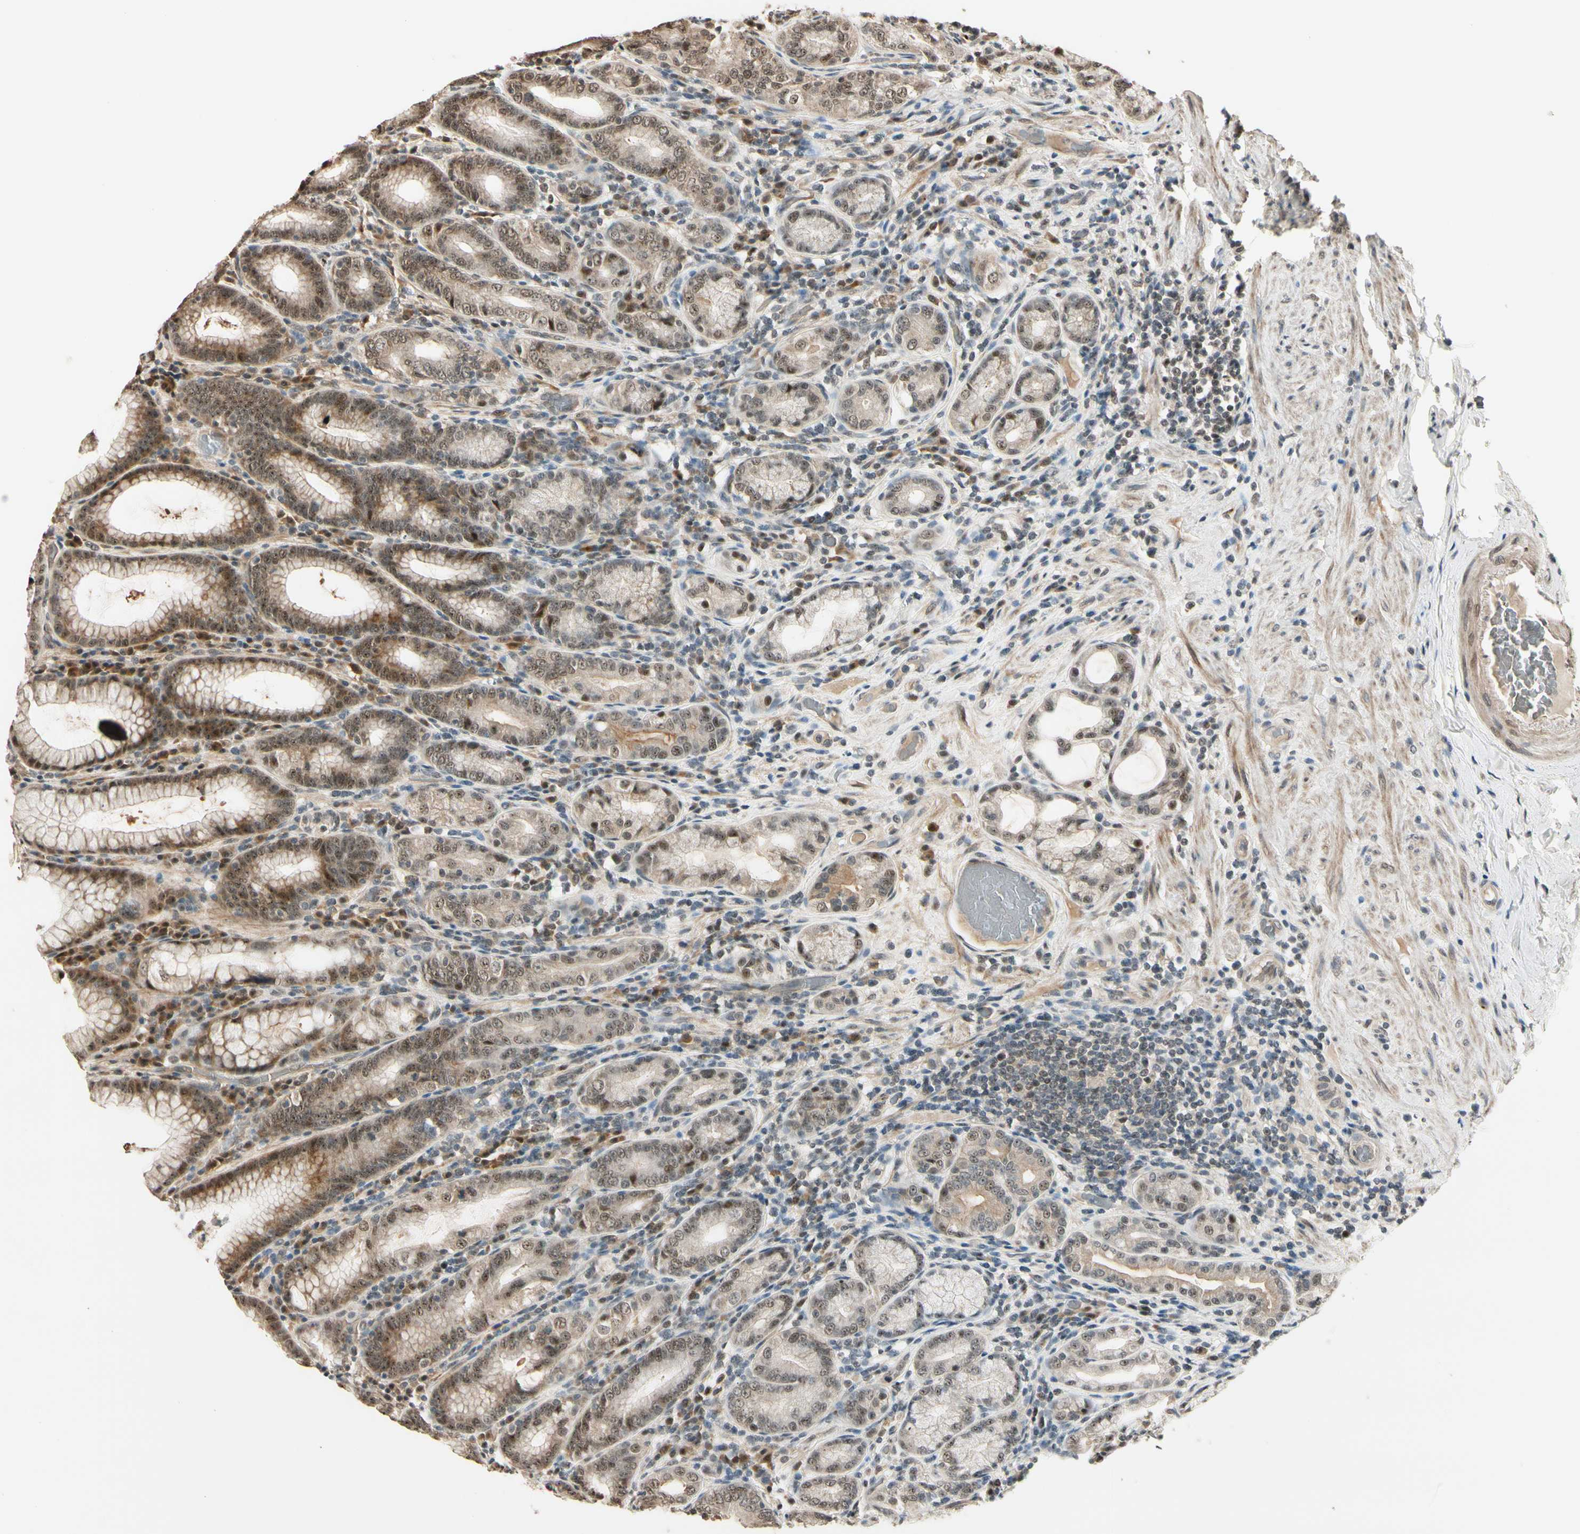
{"staining": {"intensity": "strong", "quantity": "25%-75%", "location": "cytoplasmic/membranous,nuclear"}, "tissue": "stomach", "cell_type": "Glandular cells", "image_type": "normal", "snomed": [{"axis": "morphology", "description": "Normal tissue, NOS"}, {"axis": "topography", "description": "Stomach, lower"}], "caption": "Stomach stained for a protein (brown) shows strong cytoplasmic/membranous,nuclear positive expression in about 25%-75% of glandular cells.", "gene": "MCPH1", "patient": {"sex": "female", "age": 76}}